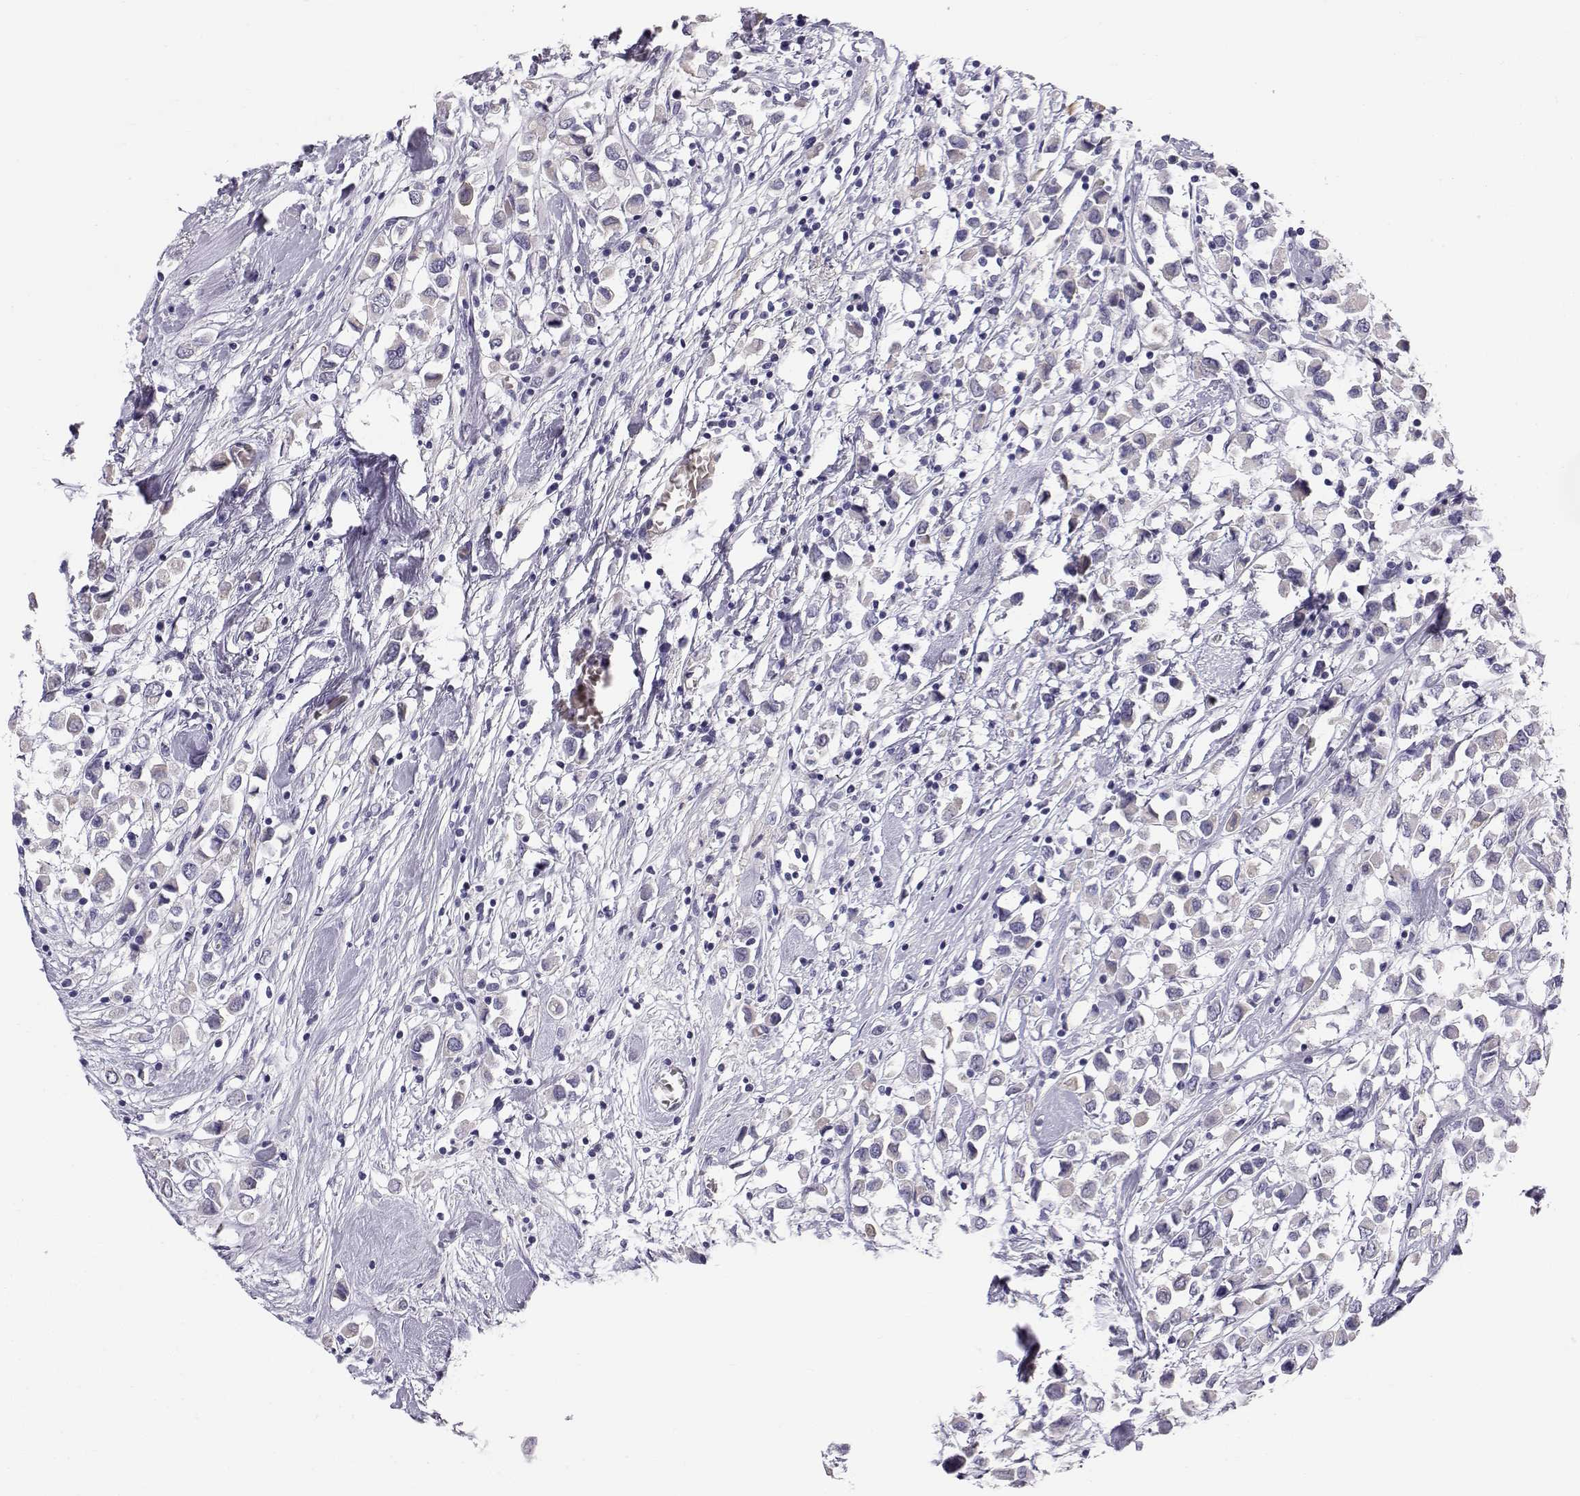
{"staining": {"intensity": "weak", "quantity": "<25%", "location": "cytoplasmic/membranous"}, "tissue": "breast cancer", "cell_type": "Tumor cells", "image_type": "cancer", "snomed": [{"axis": "morphology", "description": "Duct carcinoma"}, {"axis": "topography", "description": "Breast"}], "caption": "A high-resolution photomicrograph shows immunohistochemistry (IHC) staining of breast intraductal carcinoma, which reveals no significant positivity in tumor cells. Brightfield microscopy of IHC stained with DAB (3,3'-diaminobenzidine) (brown) and hematoxylin (blue), captured at high magnification.", "gene": "RNASE12", "patient": {"sex": "female", "age": 61}}